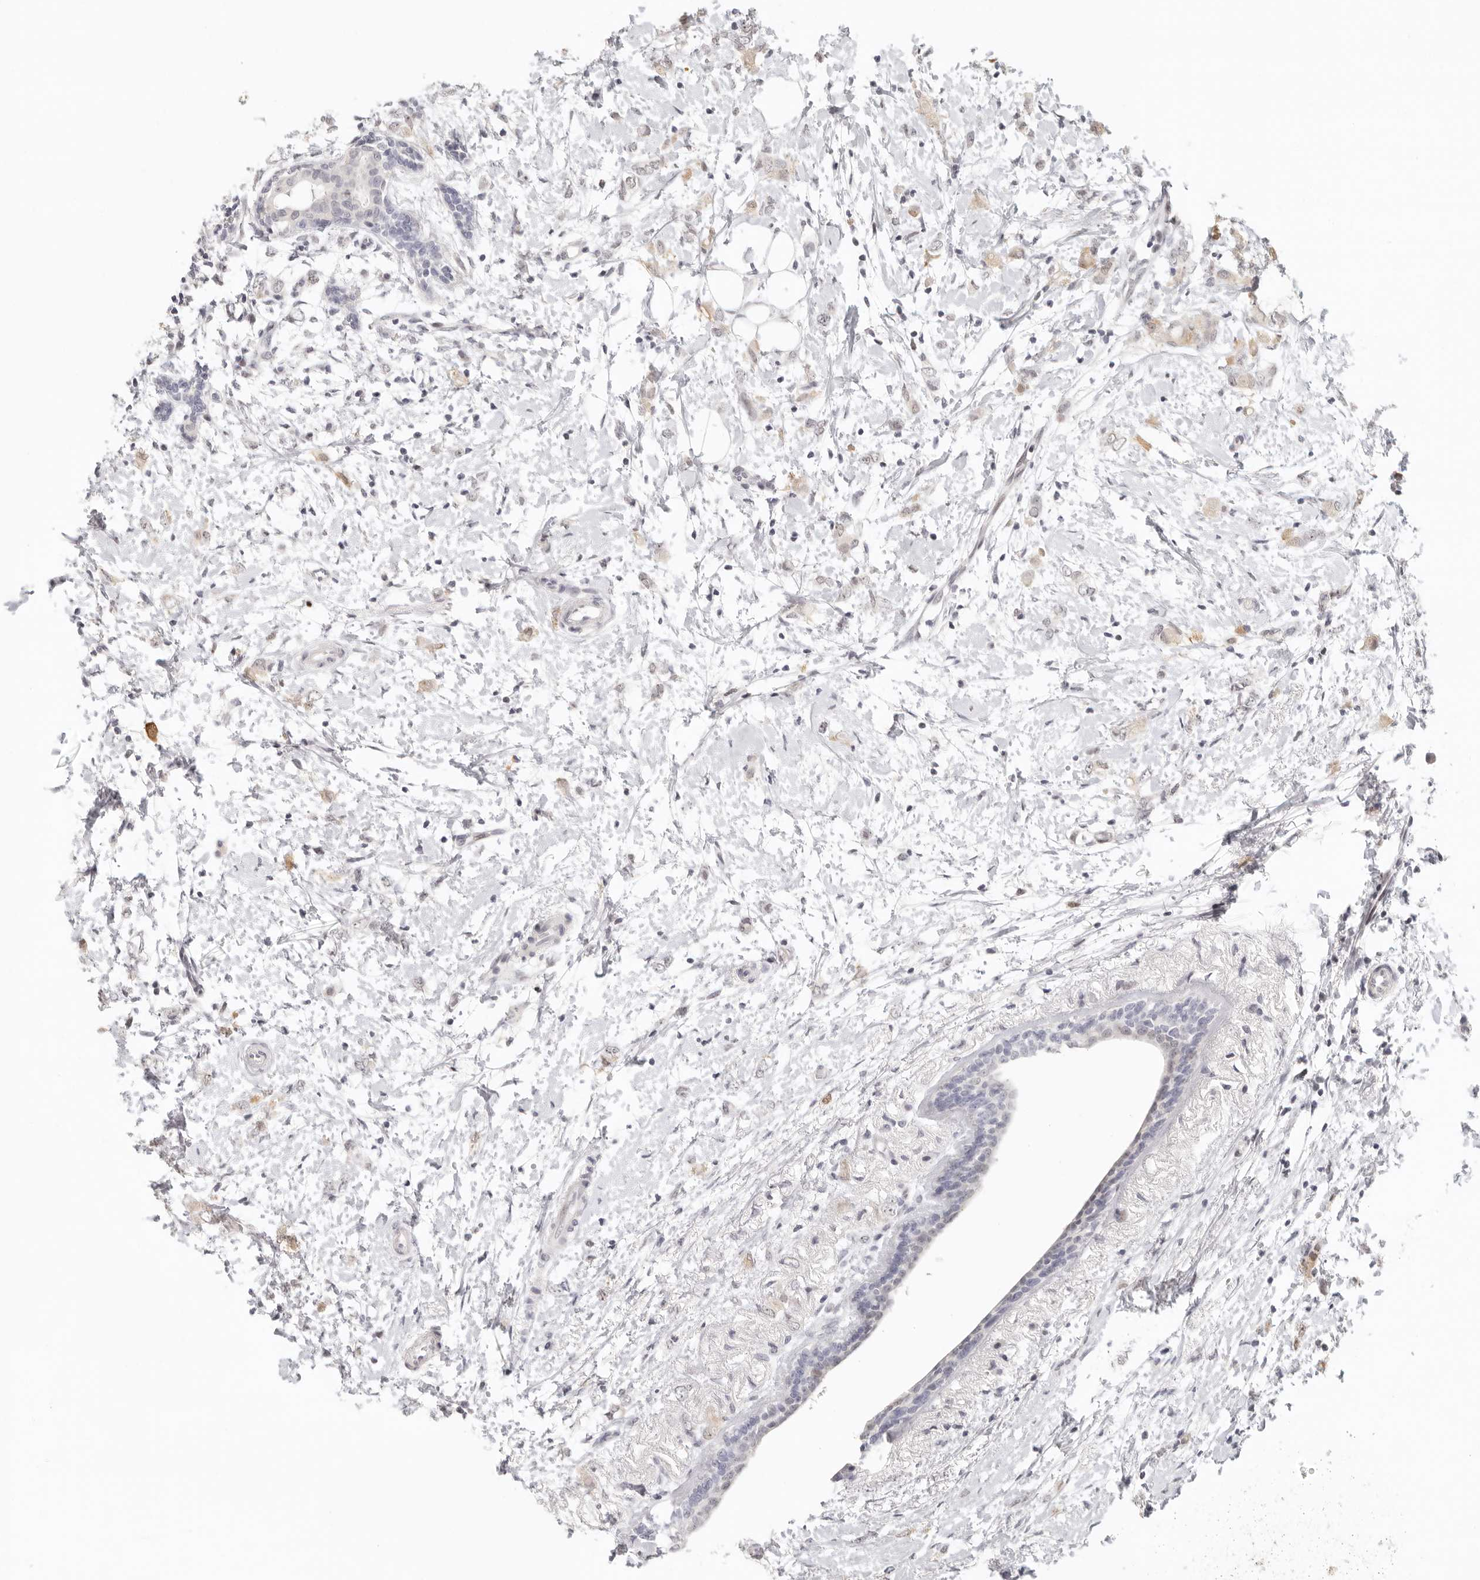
{"staining": {"intensity": "negative", "quantity": "none", "location": "none"}, "tissue": "breast cancer", "cell_type": "Tumor cells", "image_type": "cancer", "snomed": [{"axis": "morphology", "description": "Normal tissue, NOS"}, {"axis": "morphology", "description": "Lobular carcinoma"}, {"axis": "topography", "description": "Breast"}], "caption": "This is an immunohistochemistry image of human lobular carcinoma (breast). There is no positivity in tumor cells.", "gene": "GPBP1L1", "patient": {"sex": "female", "age": 47}}